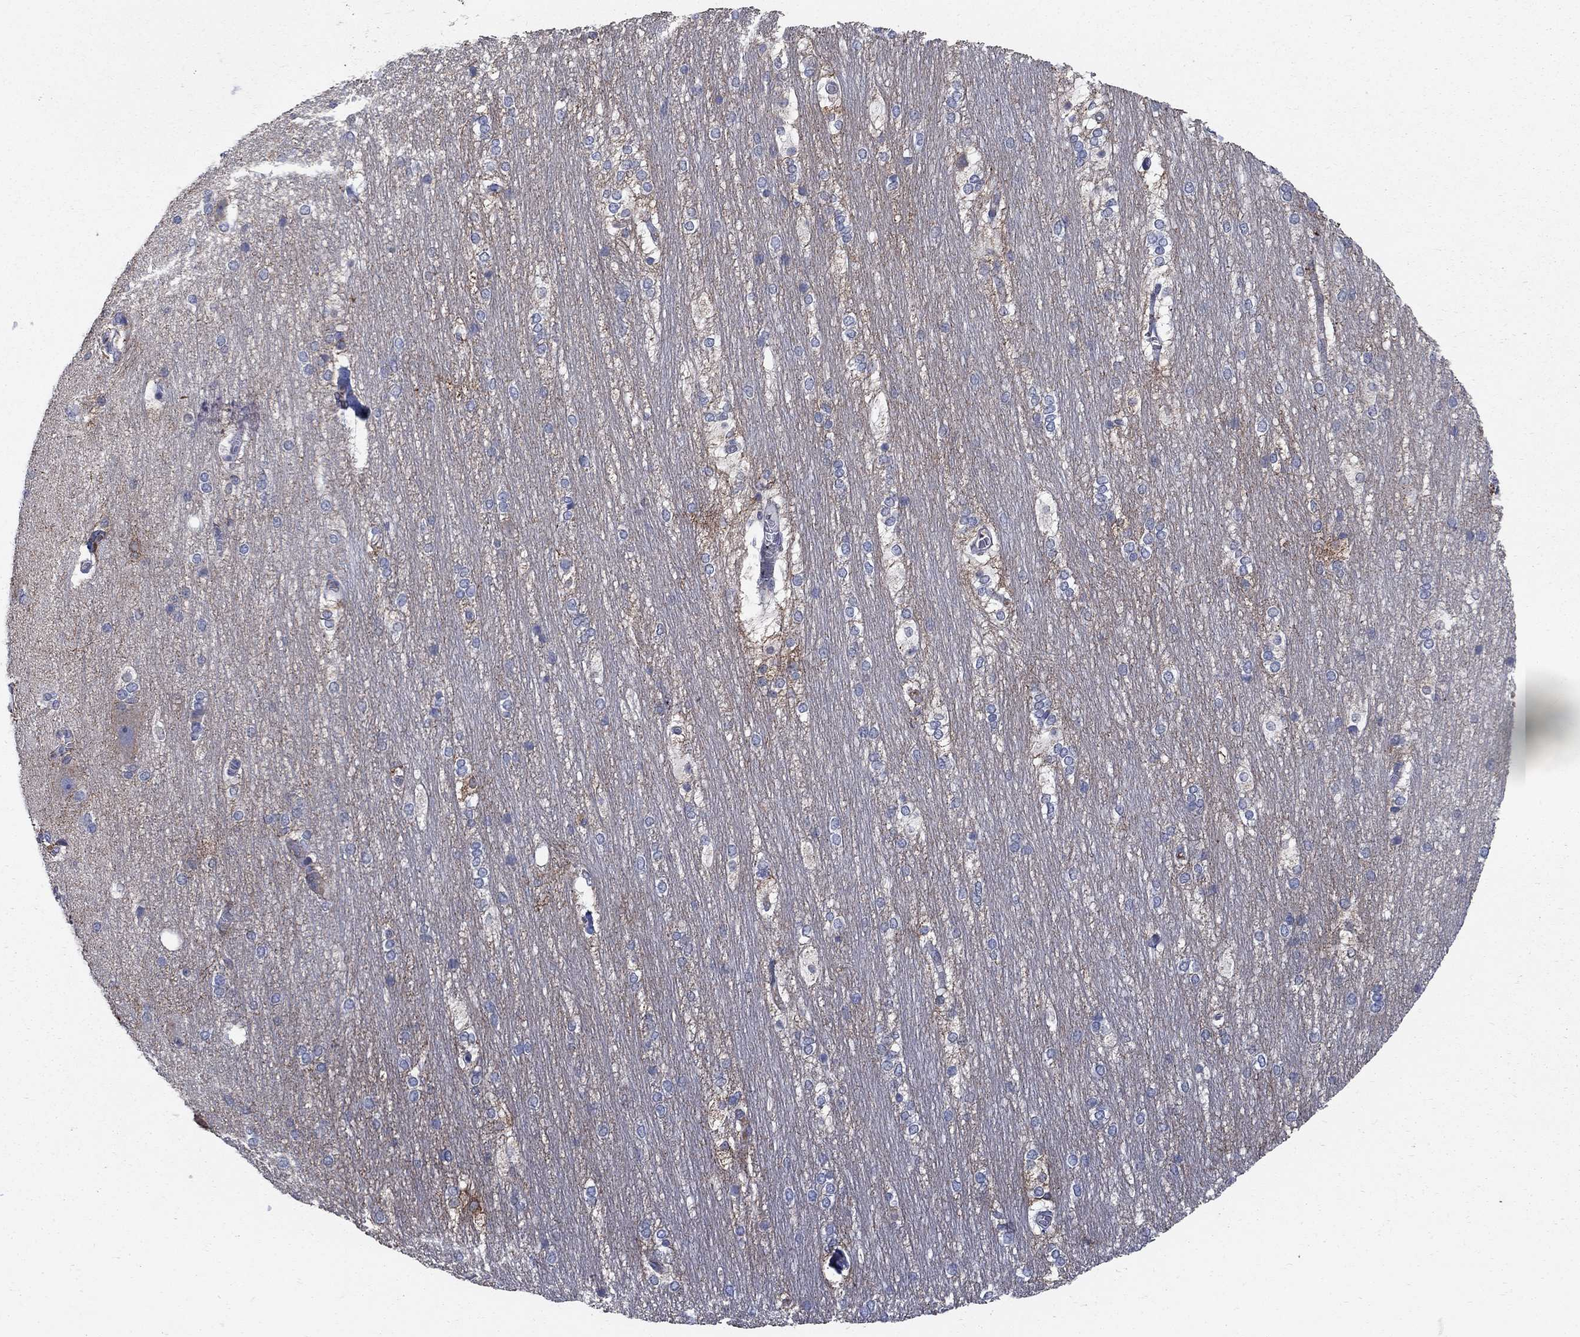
{"staining": {"intensity": "moderate", "quantity": "<25%", "location": "cytoplasmic/membranous"}, "tissue": "hippocampus", "cell_type": "Glial cells", "image_type": "normal", "snomed": [{"axis": "morphology", "description": "Normal tissue, NOS"}, {"axis": "topography", "description": "Cerebral cortex"}, {"axis": "topography", "description": "Hippocampus"}], "caption": "An image showing moderate cytoplasmic/membranous positivity in about <25% of glial cells in benign hippocampus, as visualized by brown immunohistochemical staining.", "gene": "NTRK2", "patient": {"sex": "female", "age": 19}}